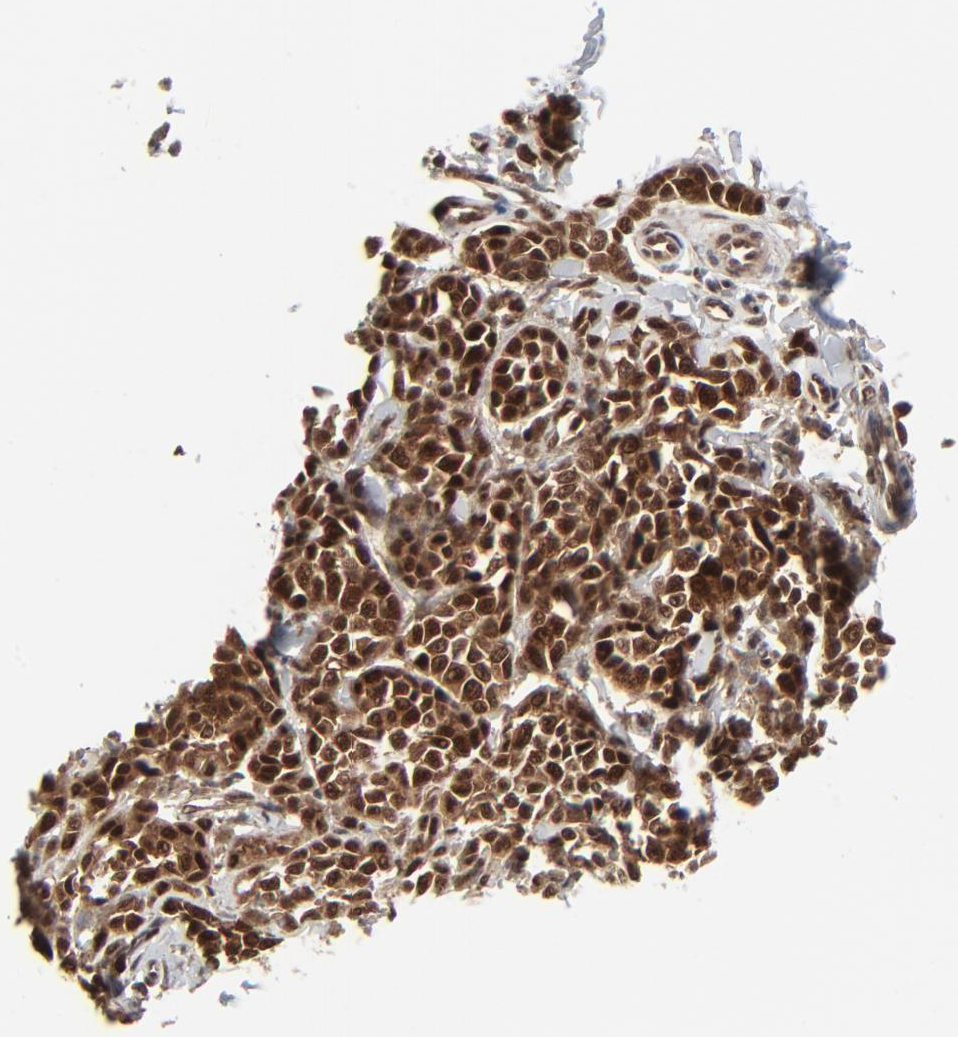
{"staining": {"intensity": "strong", "quantity": ">75%", "location": "cytoplasmic/membranous,nuclear"}, "tissue": "melanoma", "cell_type": "Tumor cells", "image_type": "cancer", "snomed": [{"axis": "morphology", "description": "Malignant melanoma, NOS"}, {"axis": "topography", "description": "Skin"}], "caption": "High-magnification brightfield microscopy of malignant melanoma stained with DAB (3,3'-diaminobenzidine) (brown) and counterstained with hematoxylin (blue). tumor cells exhibit strong cytoplasmic/membranous and nuclear expression is appreciated in about>75% of cells.", "gene": "AKT1", "patient": {"sex": "female", "age": 38}}